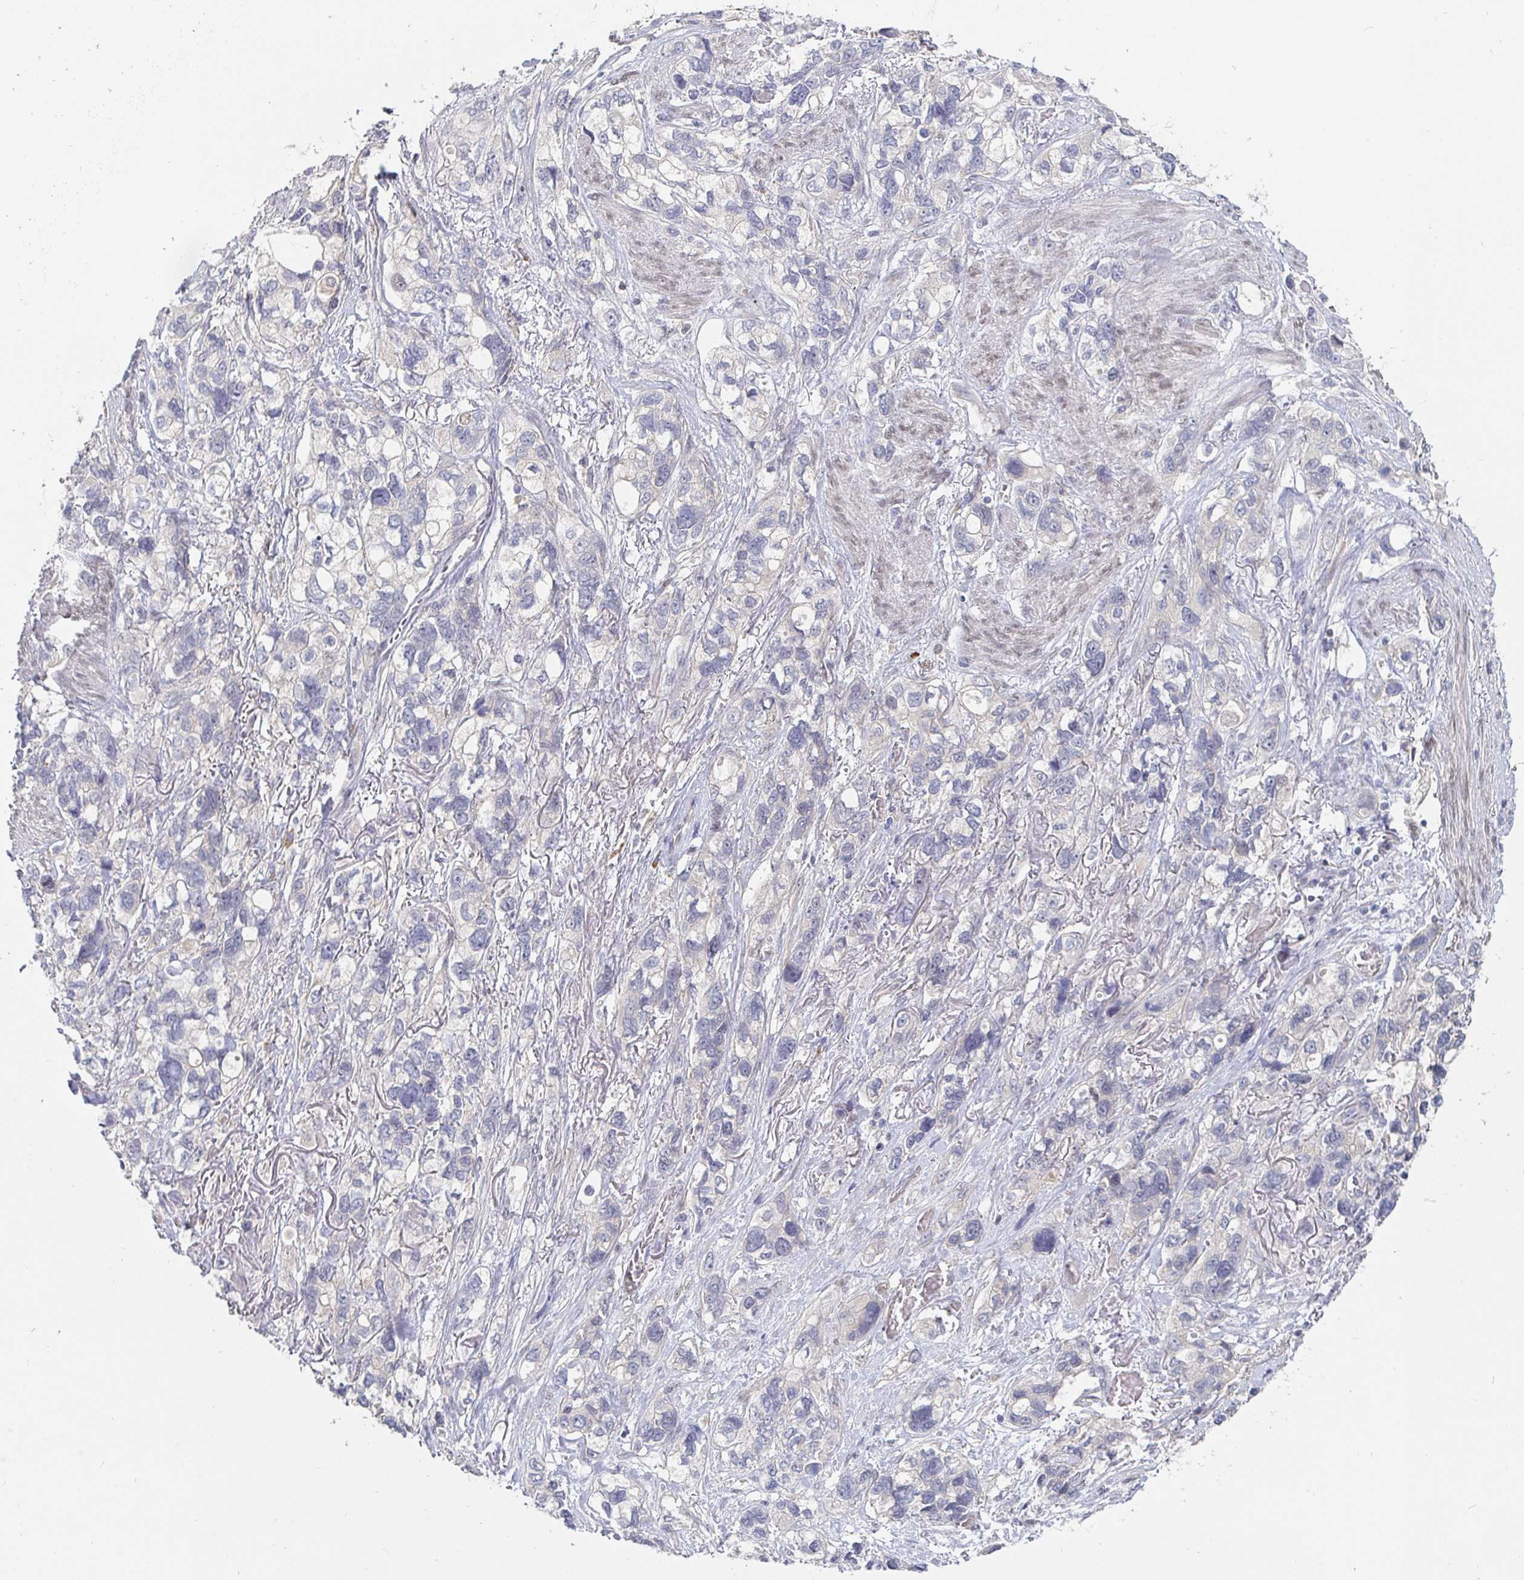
{"staining": {"intensity": "negative", "quantity": "none", "location": "none"}, "tissue": "stomach cancer", "cell_type": "Tumor cells", "image_type": "cancer", "snomed": [{"axis": "morphology", "description": "Adenocarcinoma, NOS"}, {"axis": "topography", "description": "Stomach, upper"}], "caption": "This is an IHC histopathology image of stomach cancer (adenocarcinoma). There is no staining in tumor cells.", "gene": "MEIS1", "patient": {"sex": "female", "age": 81}}